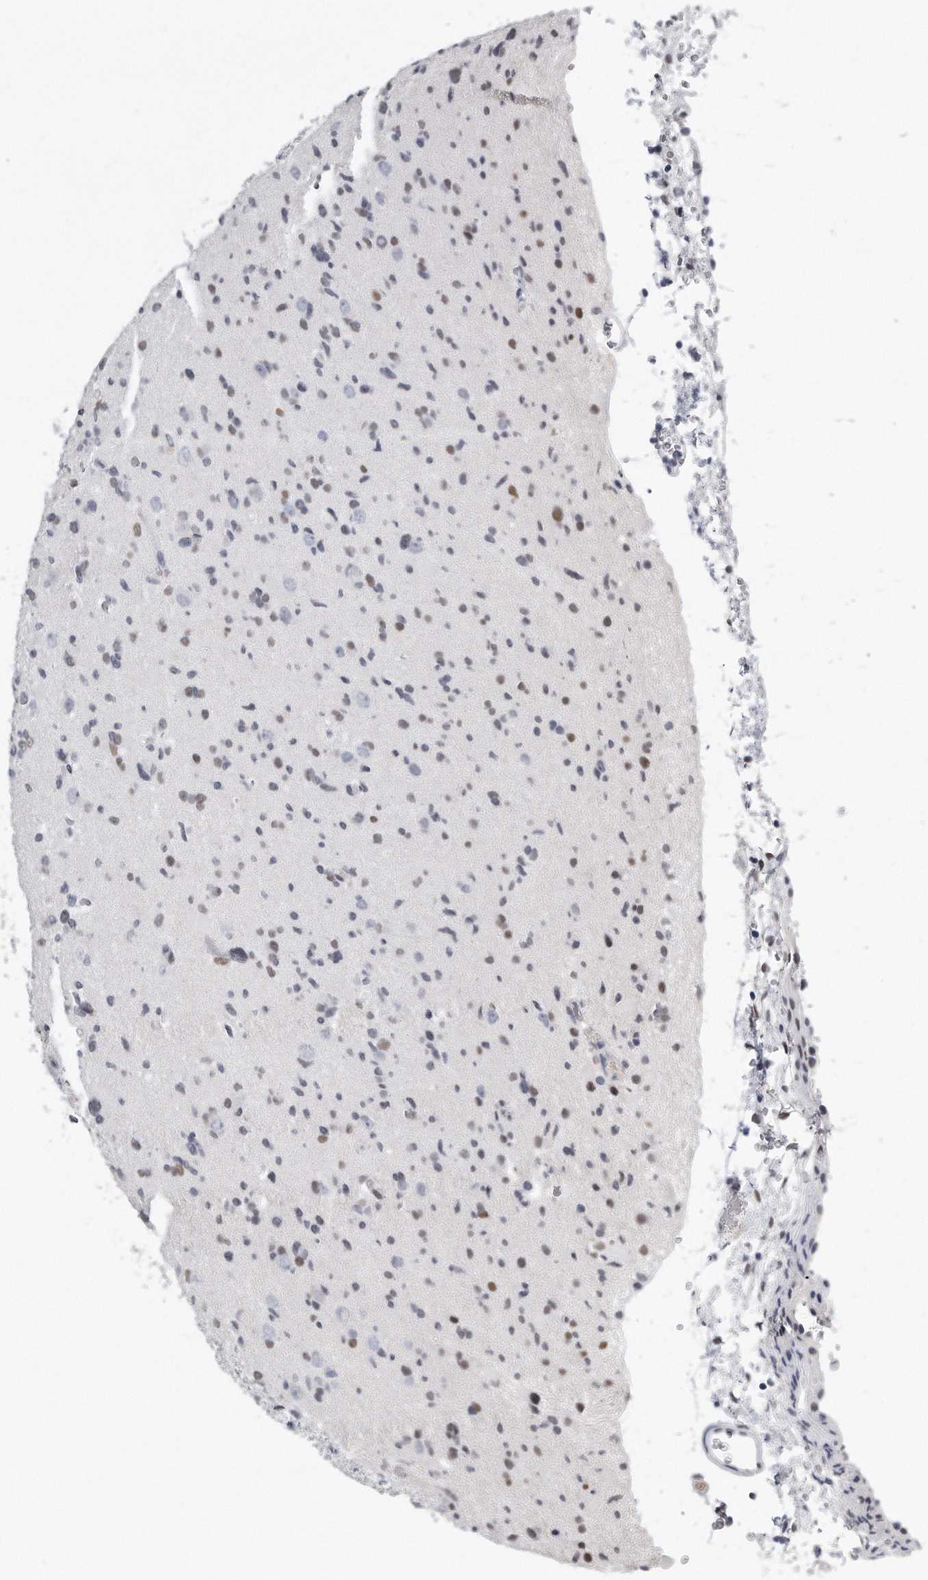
{"staining": {"intensity": "moderate", "quantity": "<25%", "location": "nuclear"}, "tissue": "glioma", "cell_type": "Tumor cells", "image_type": "cancer", "snomed": [{"axis": "morphology", "description": "Glioma, malignant, Low grade"}, {"axis": "topography", "description": "Brain"}], "caption": "Protein staining exhibits moderate nuclear expression in approximately <25% of tumor cells in glioma.", "gene": "CTBP2", "patient": {"sex": "female", "age": 22}}